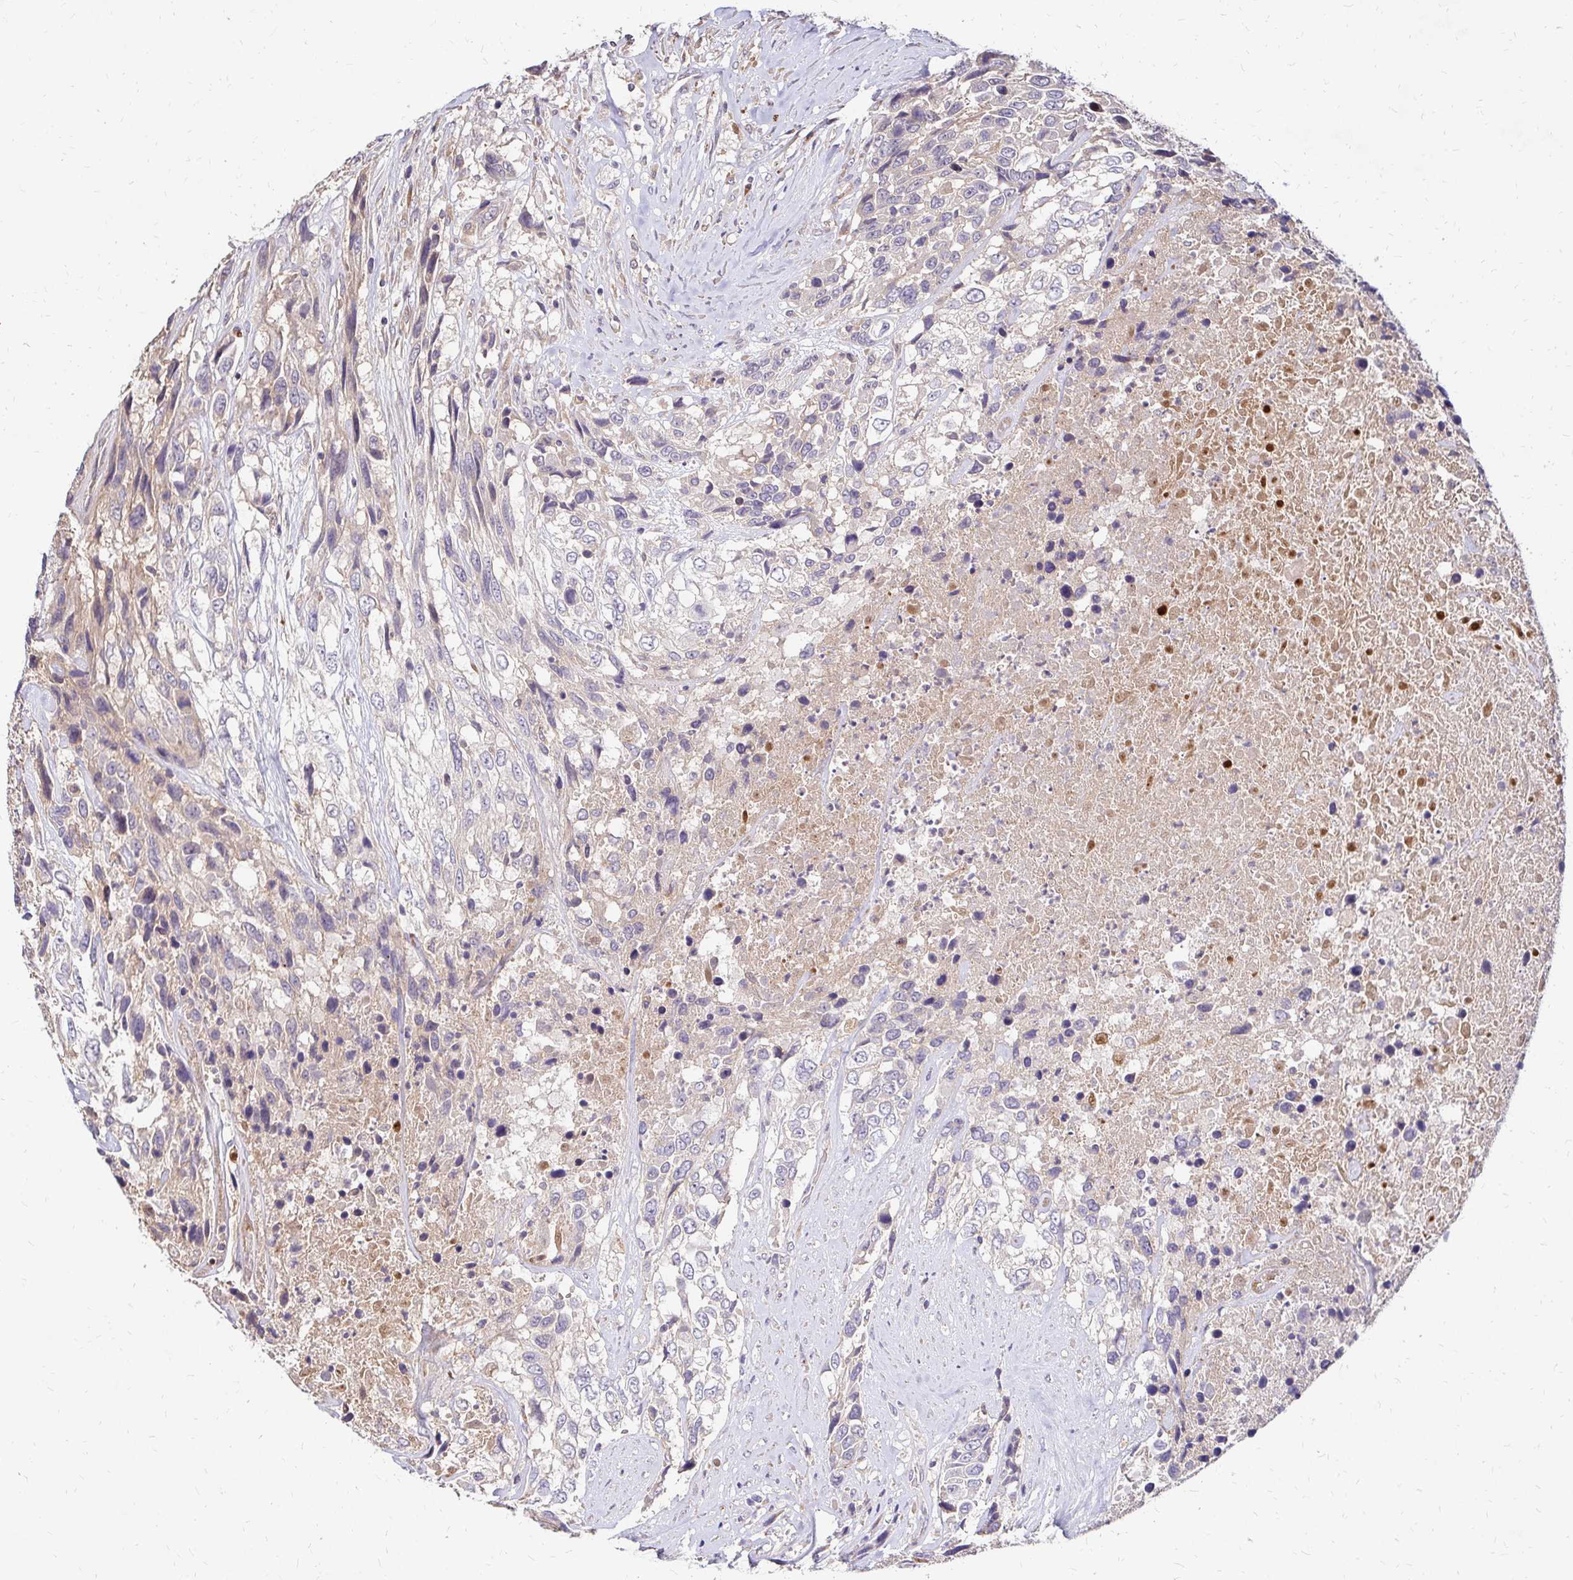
{"staining": {"intensity": "weak", "quantity": "<25%", "location": "cytoplasmic/membranous"}, "tissue": "urothelial cancer", "cell_type": "Tumor cells", "image_type": "cancer", "snomed": [{"axis": "morphology", "description": "Urothelial carcinoma, High grade"}, {"axis": "topography", "description": "Urinary bladder"}], "caption": "This is an immunohistochemistry (IHC) micrograph of urothelial cancer. There is no expression in tumor cells.", "gene": "IDUA", "patient": {"sex": "female", "age": 70}}